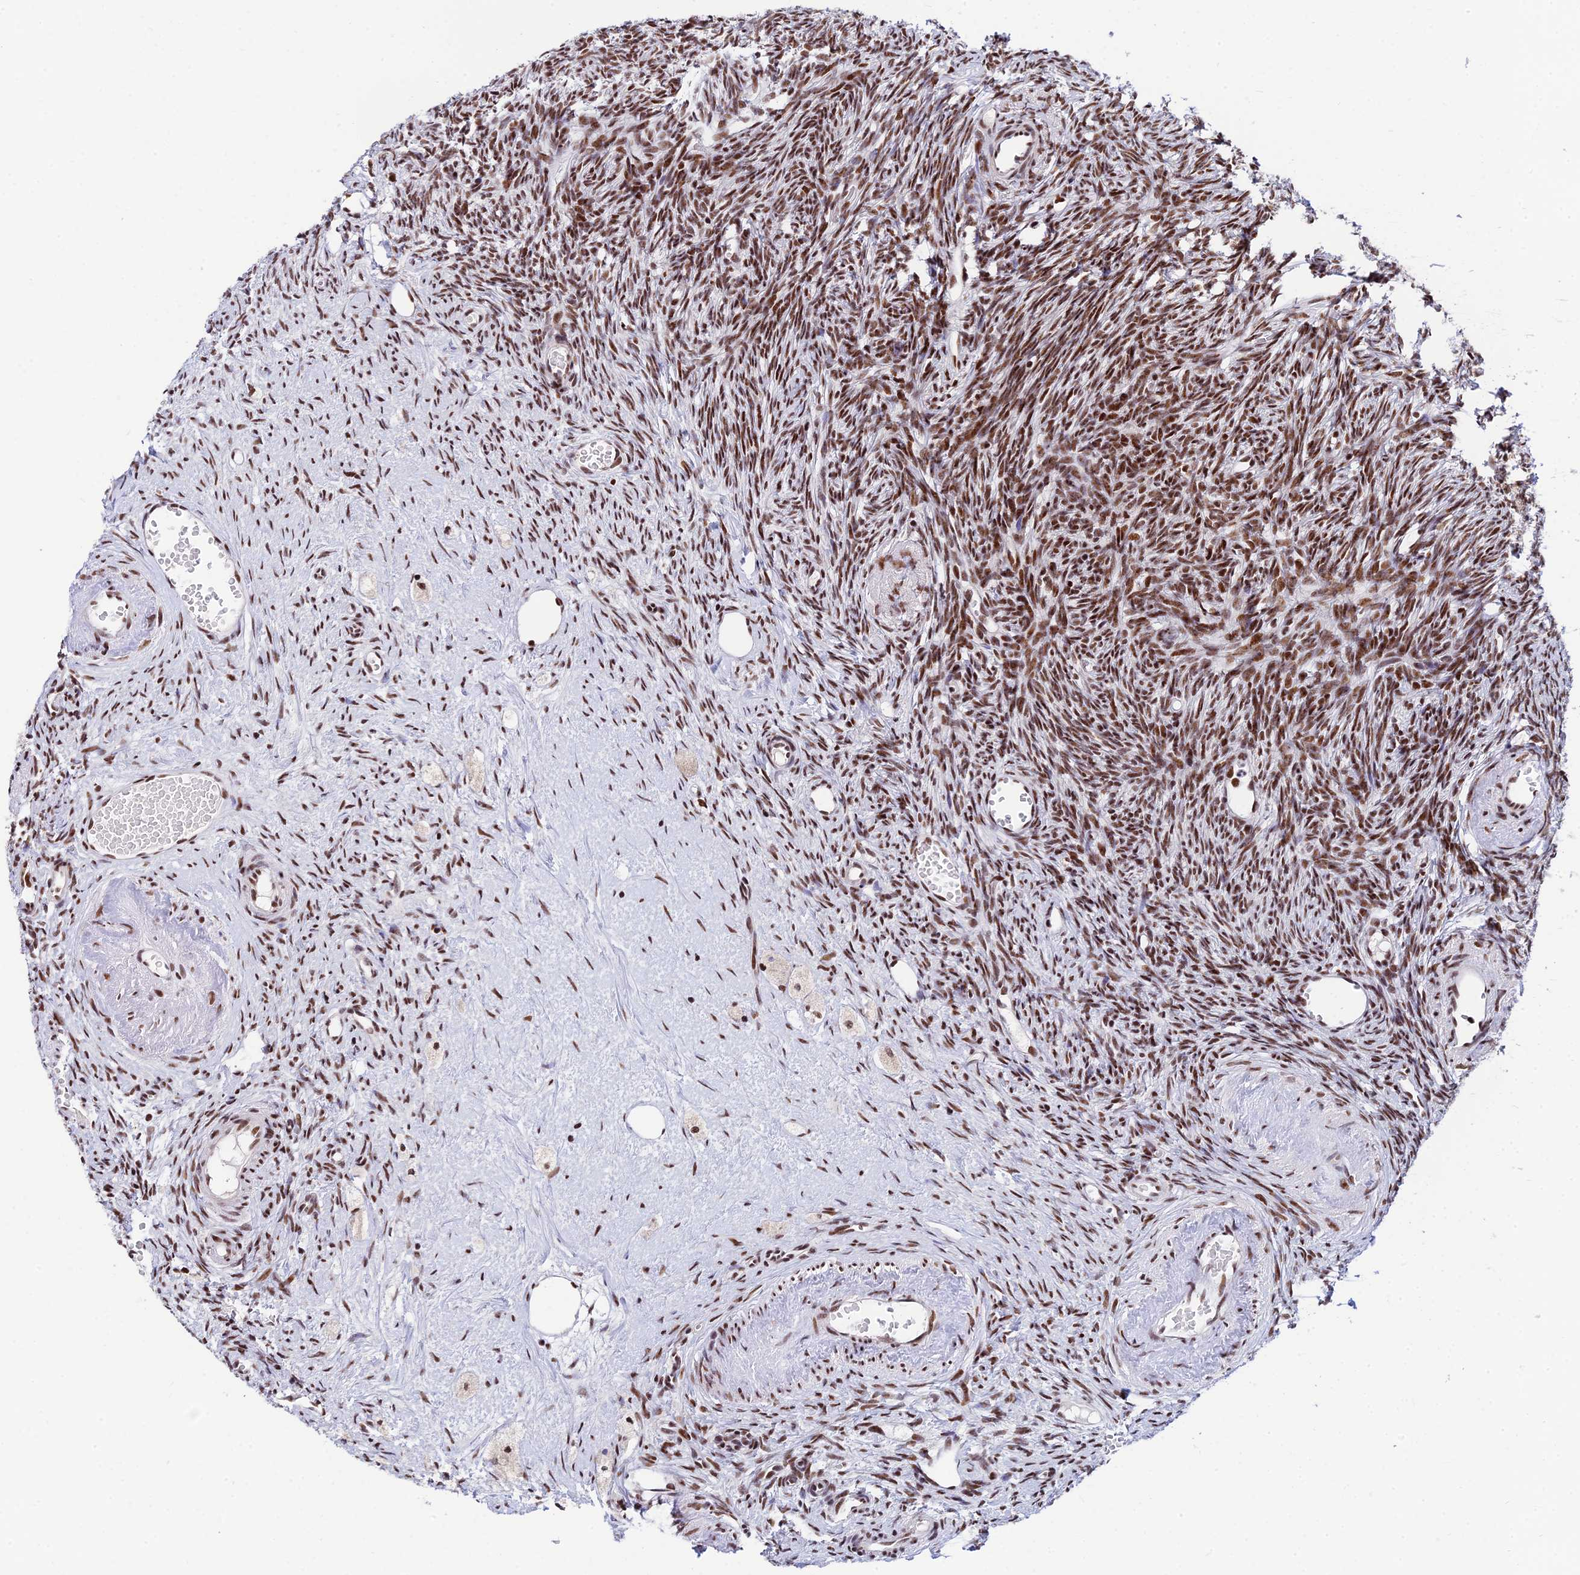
{"staining": {"intensity": "moderate", "quantity": ">75%", "location": "nuclear"}, "tissue": "ovary", "cell_type": "Ovarian stroma cells", "image_type": "normal", "snomed": [{"axis": "morphology", "description": "Normal tissue, NOS"}, {"axis": "topography", "description": "Ovary"}], "caption": "IHC histopathology image of benign human ovary stained for a protein (brown), which exhibits medium levels of moderate nuclear staining in approximately >75% of ovarian stroma cells.", "gene": "USP22", "patient": {"sex": "female", "age": 51}}